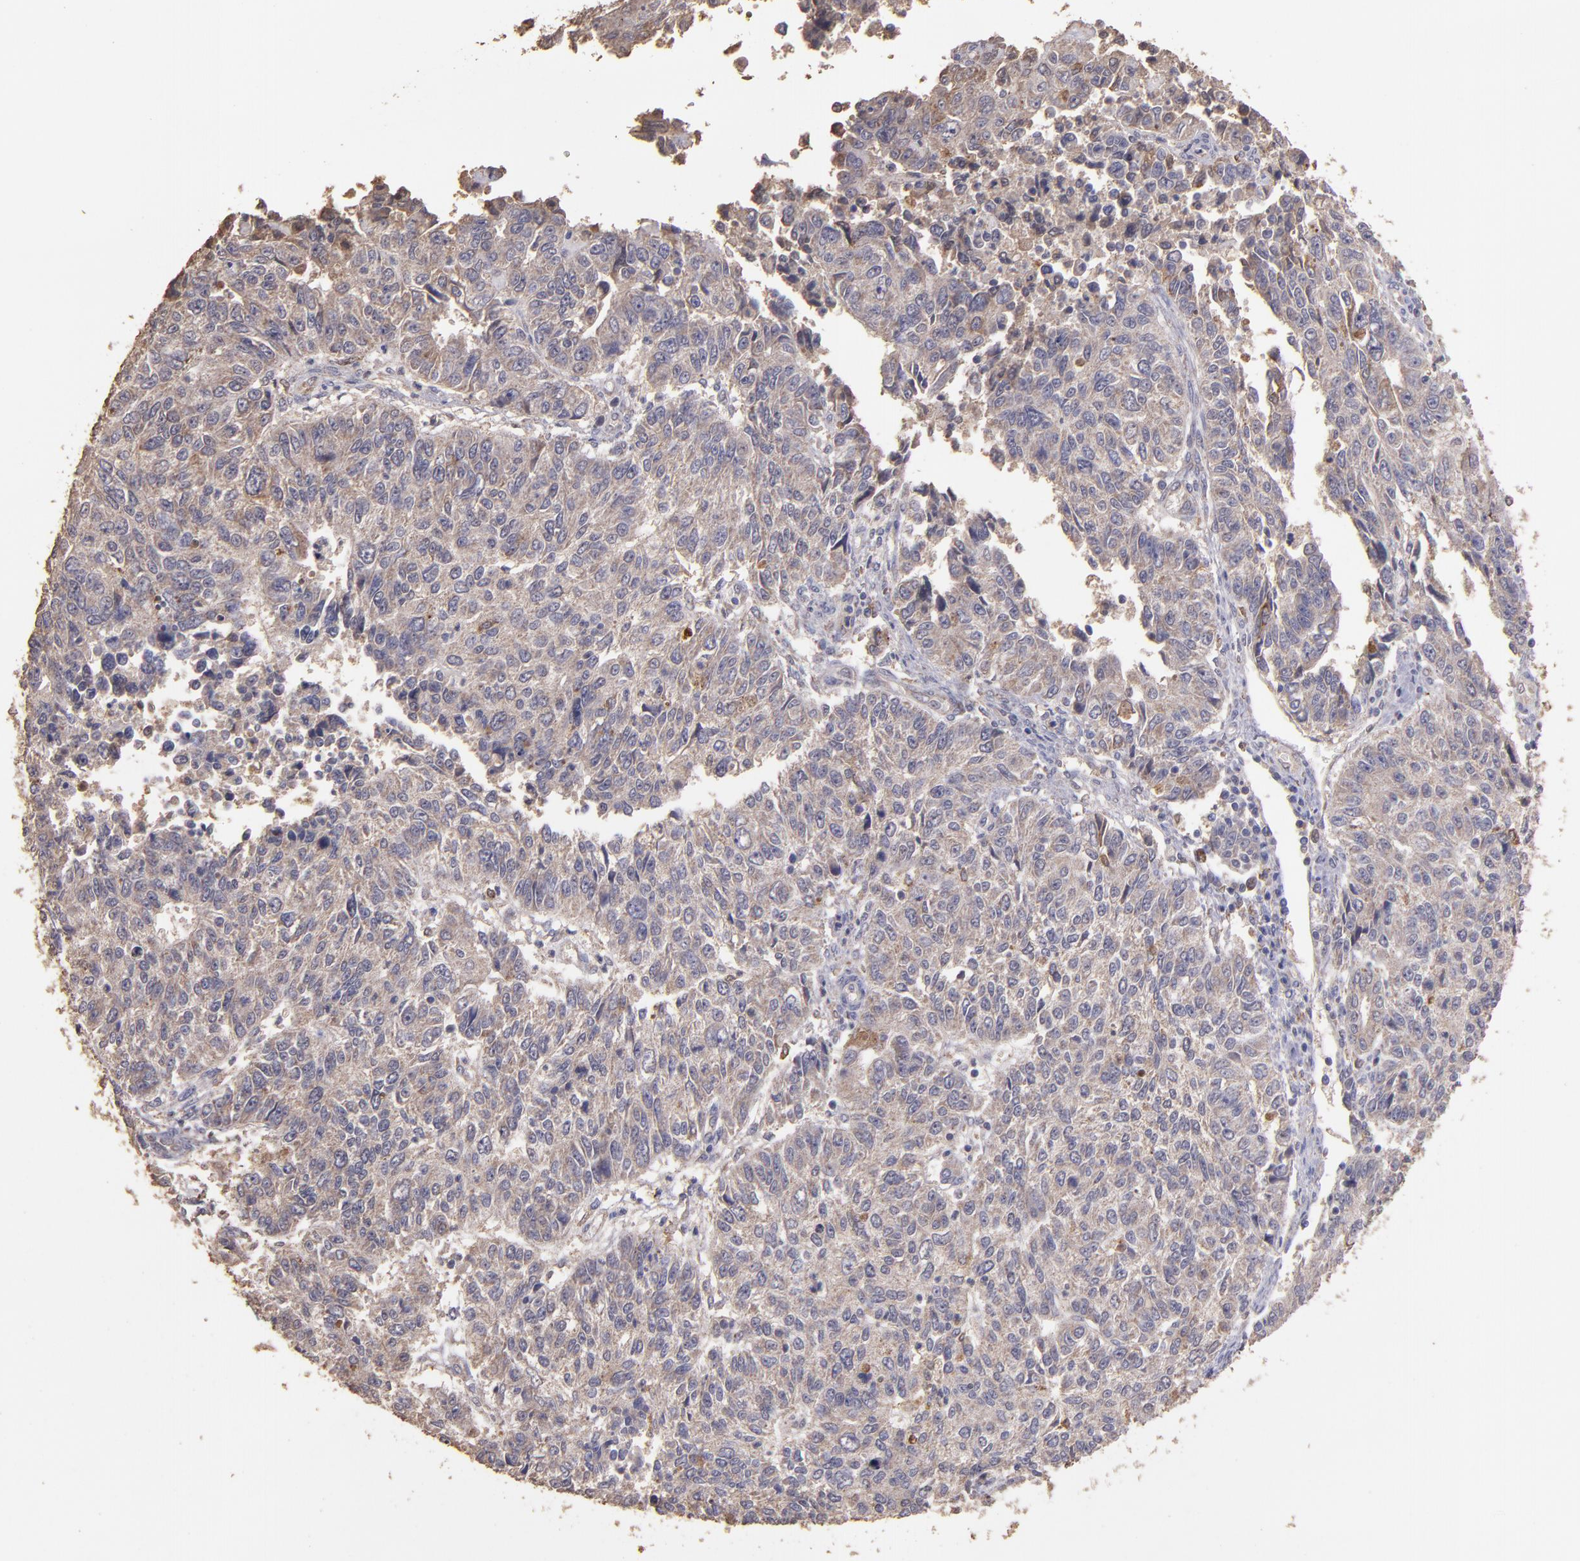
{"staining": {"intensity": "weak", "quantity": ">75%", "location": "cytoplasmic/membranous"}, "tissue": "endometrial cancer", "cell_type": "Tumor cells", "image_type": "cancer", "snomed": [{"axis": "morphology", "description": "Adenocarcinoma, NOS"}, {"axis": "topography", "description": "Endometrium"}], "caption": "This image demonstrates endometrial cancer stained with immunohistochemistry to label a protein in brown. The cytoplasmic/membranous of tumor cells show weak positivity for the protein. Nuclei are counter-stained blue.", "gene": "HECTD1", "patient": {"sex": "female", "age": 42}}